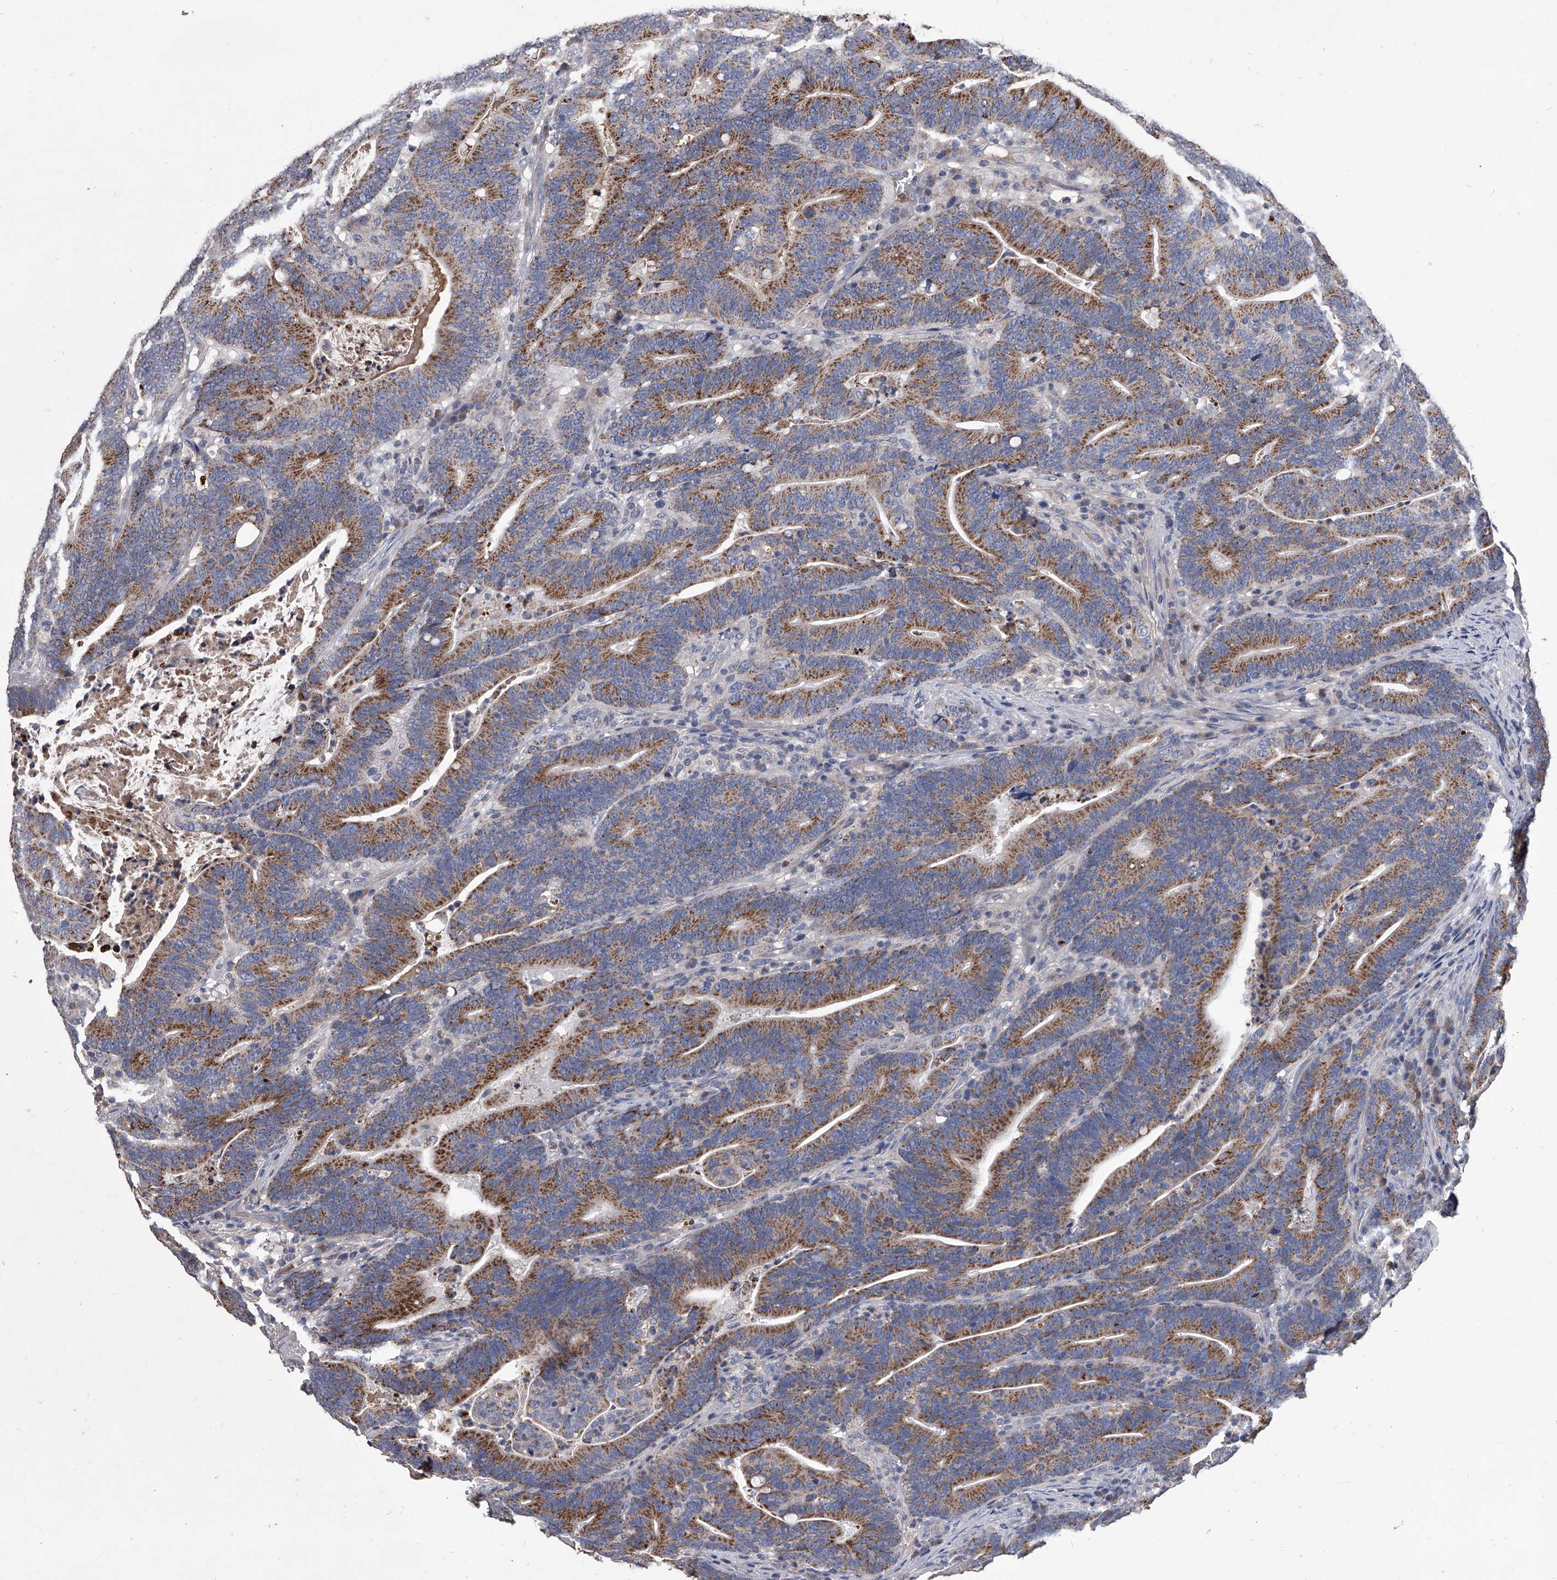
{"staining": {"intensity": "moderate", "quantity": ">75%", "location": "cytoplasmic/membranous"}, "tissue": "colorectal cancer", "cell_type": "Tumor cells", "image_type": "cancer", "snomed": [{"axis": "morphology", "description": "Adenocarcinoma, NOS"}, {"axis": "topography", "description": "Colon"}], "caption": "The image reveals immunohistochemical staining of colorectal cancer. There is moderate cytoplasmic/membranous expression is present in about >75% of tumor cells.", "gene": "NRP1", "patient": {"sex": "female", "age": 66}}